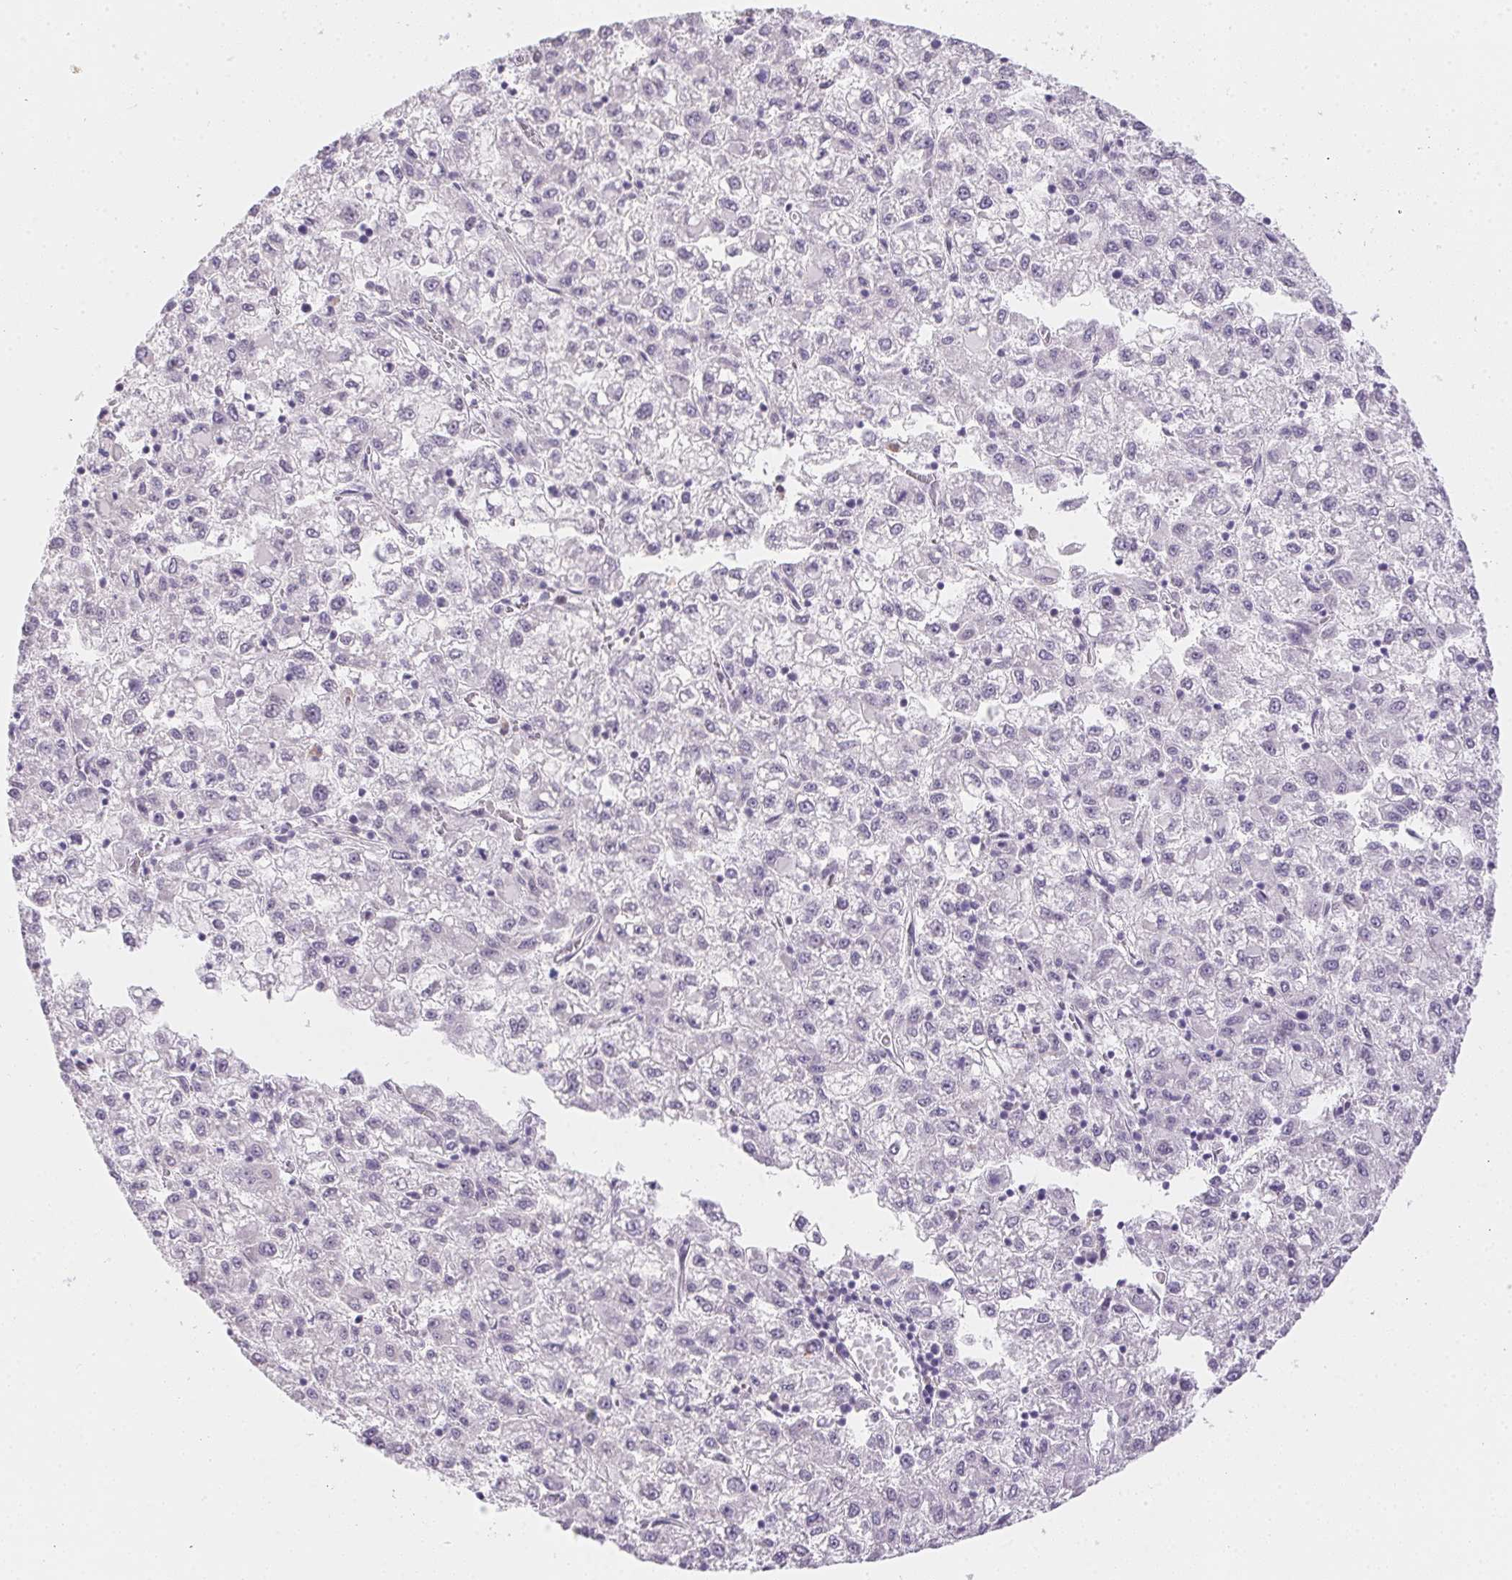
{"staining": {"intensity": "negative", "quantity": "none", "location": "none"}, "tissue": "liver cancer", "cell_type": "Tumor cells", "image_type": "cancer", "snomed": [{"axis": "morphology", "description": "Carcinoma, Hepatocellular, NOS"}, {"axis": "topography", "description": "Liver"}], "caption": "Tumor cells show no significant expression in hepatocellular carcinoma (liver). (DAB immunohistochemistry, high magnification).", "gene": "MORC1", "patient": {"sex": "male", "age": 40}}